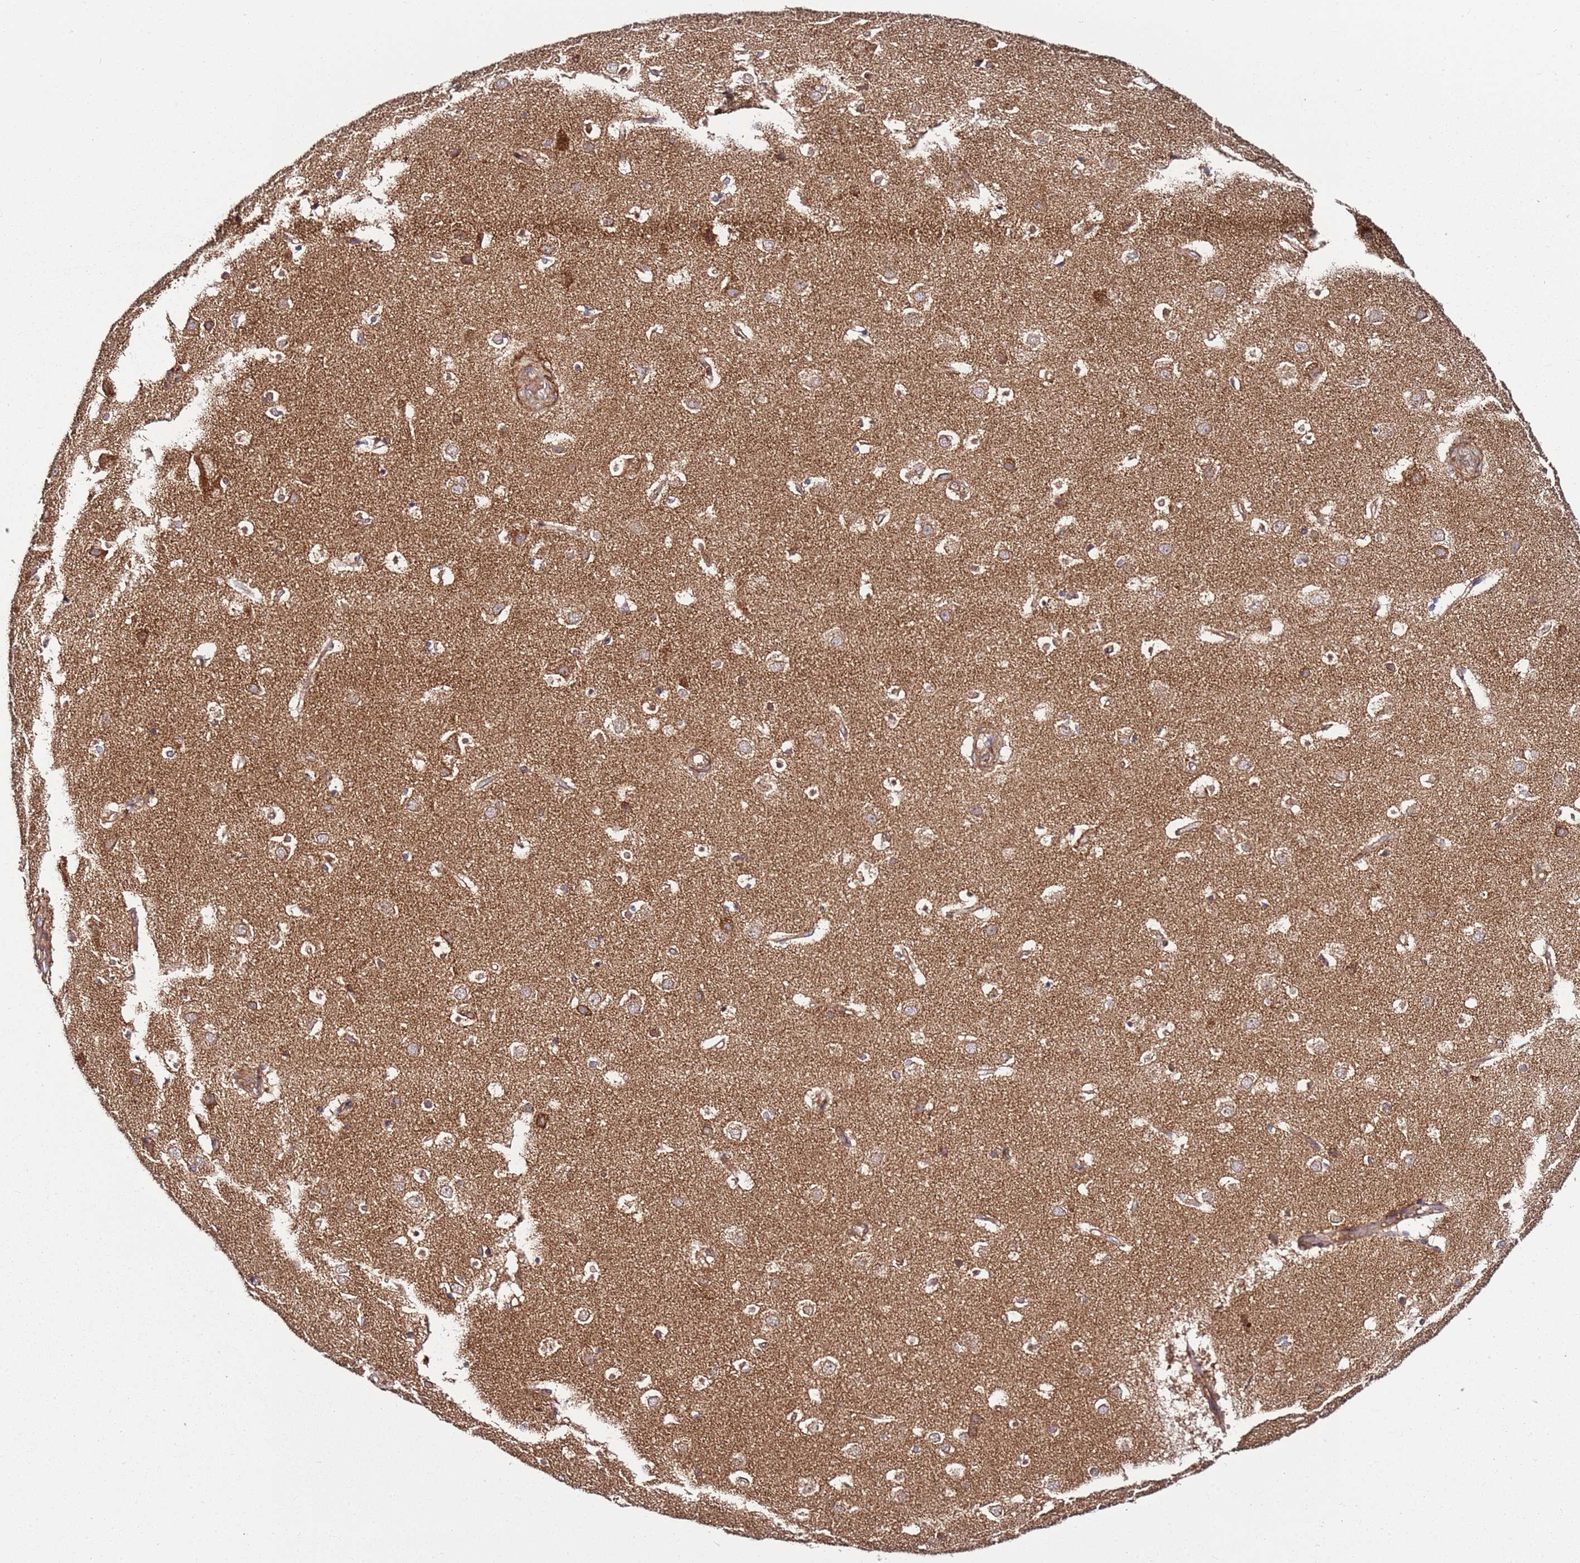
{"staining": {"intensity": "strong", "quantity": ">75%", "location": "cytoplasmic/membranous"}, "tissue": "cerebral cortex", "cell_type": "Endothelial cells", "image_type": "normal", "snomed": [{"axis": "morphology", "description": "Normal tissue, NOS"}, {"axis": "topography", "description": "Cerebral cortex"}], "caption": "Immunohistochemical staining of normal human cerebral cortex exhibits strong cytoplasmic/membranous protein staining in about >75% of endothelial cells.", "gene": "TM2D2", "patient": {"sex": "male", "age": 54}}